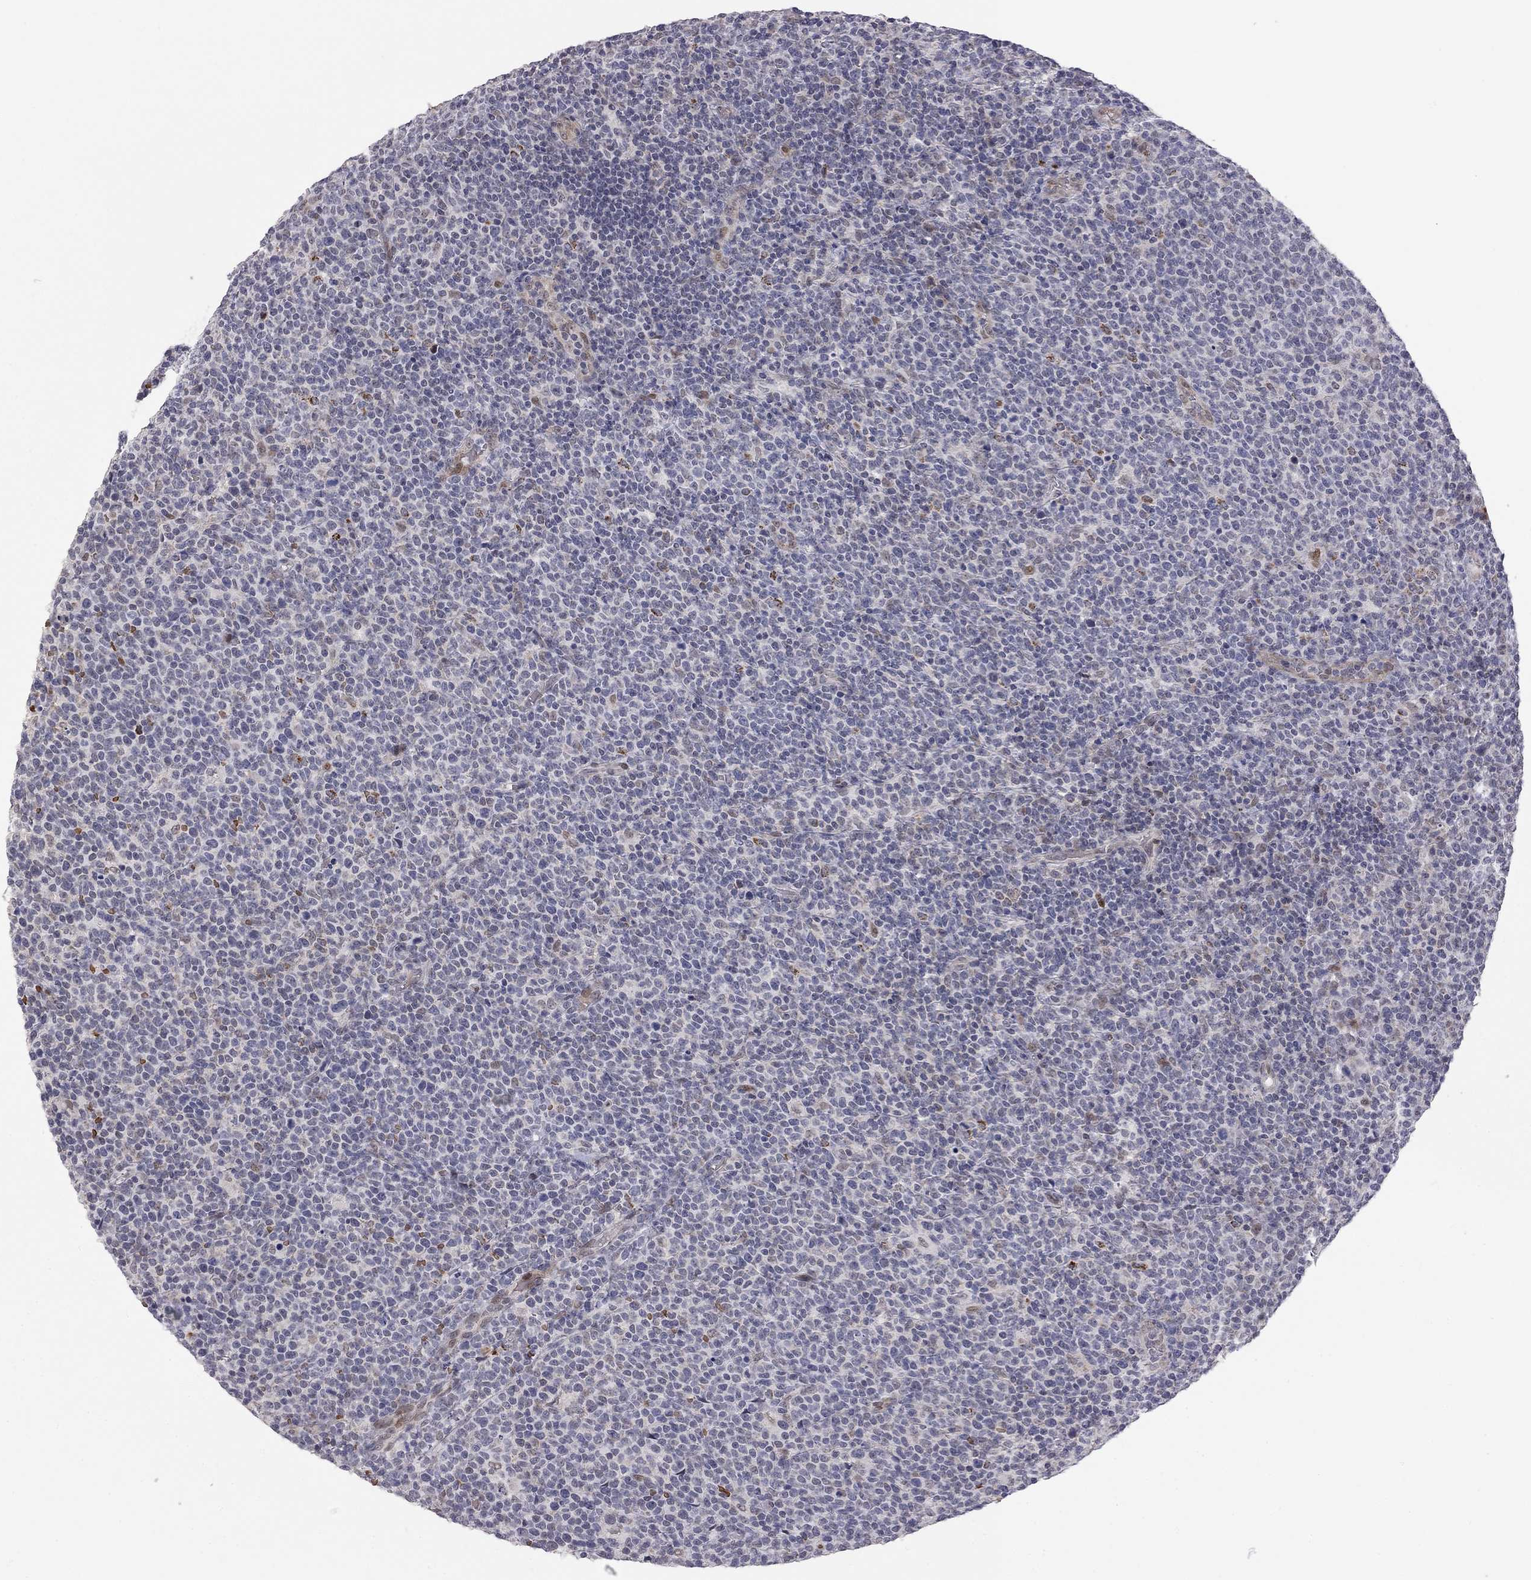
{"staining": {"intensity": "negative", "quantity": "none", "location": "none"}, "tissue": "lymphoma", "cell_type": "Tumor cells", "image_type": "cancer", "snomed": [{"axis": "morphology", "description": "Malignant lymphoma, non-Hodgkin's type, High grade"}, {"axis": "topography", "description": "Lymph node"}], "caption": "DAB immunohistochemical staining of human lymphoma exhibits no significant positivity in tumor cells.", "gene": "MC3R", "patient": {"sex": "male", "age": 61}}